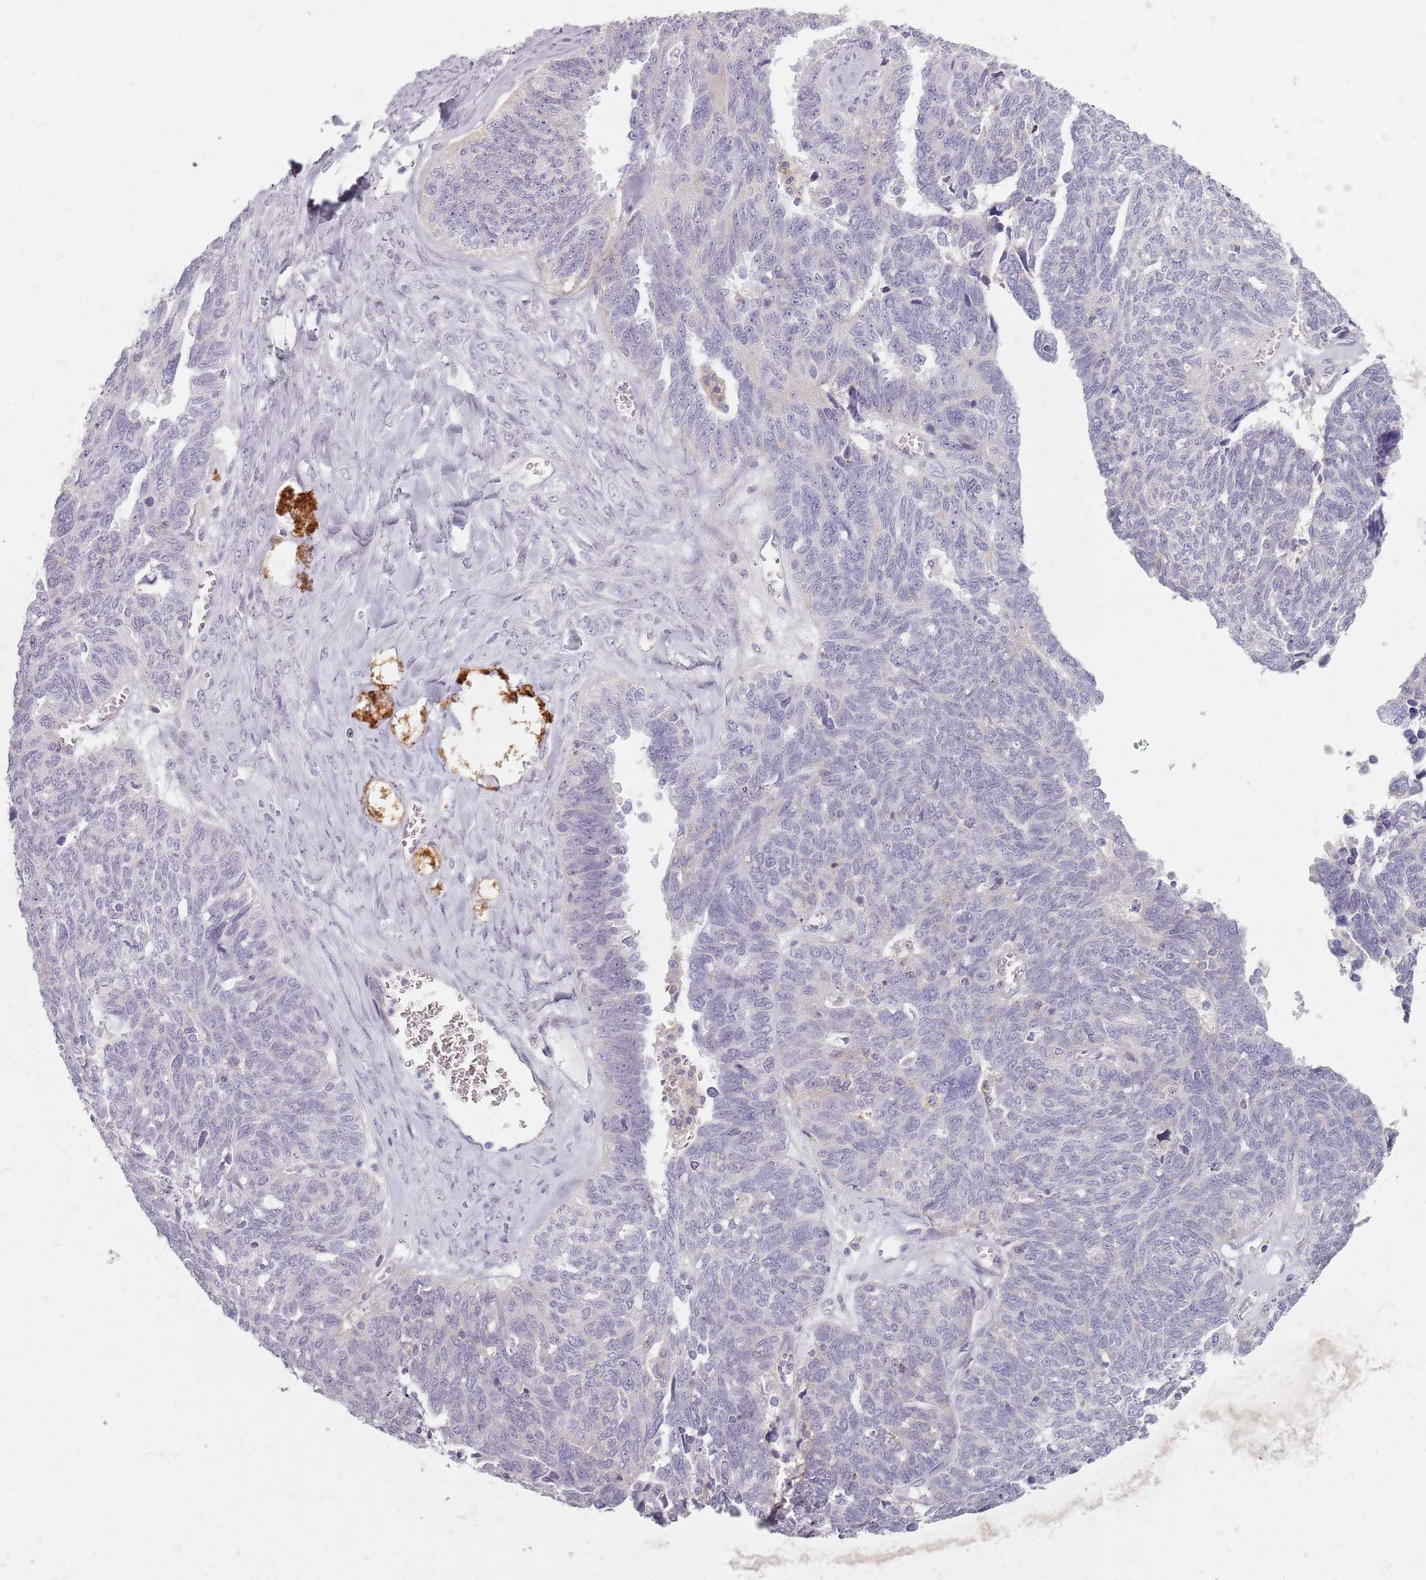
{"staining": {"intensity": "negative", "quantity": "none", "location": "none"}, "tissue": "ovarian cancer", "cell_type": "Tumor cells", "image_type": "cancer", "snomed": [{"axis": "morphology", "description": "Cystadenocarcinoma, serous, NOS"}, {"axis": "topography", "description": "Ovary"}], "caption": "This is an immunohistochemistry micrograph of ovarian cancer (serous cystadenocarcinoma). There is no positivity in tumor cells.", "gene": "SYNGR3", "patient": {"sex": "female", "age": 79}}